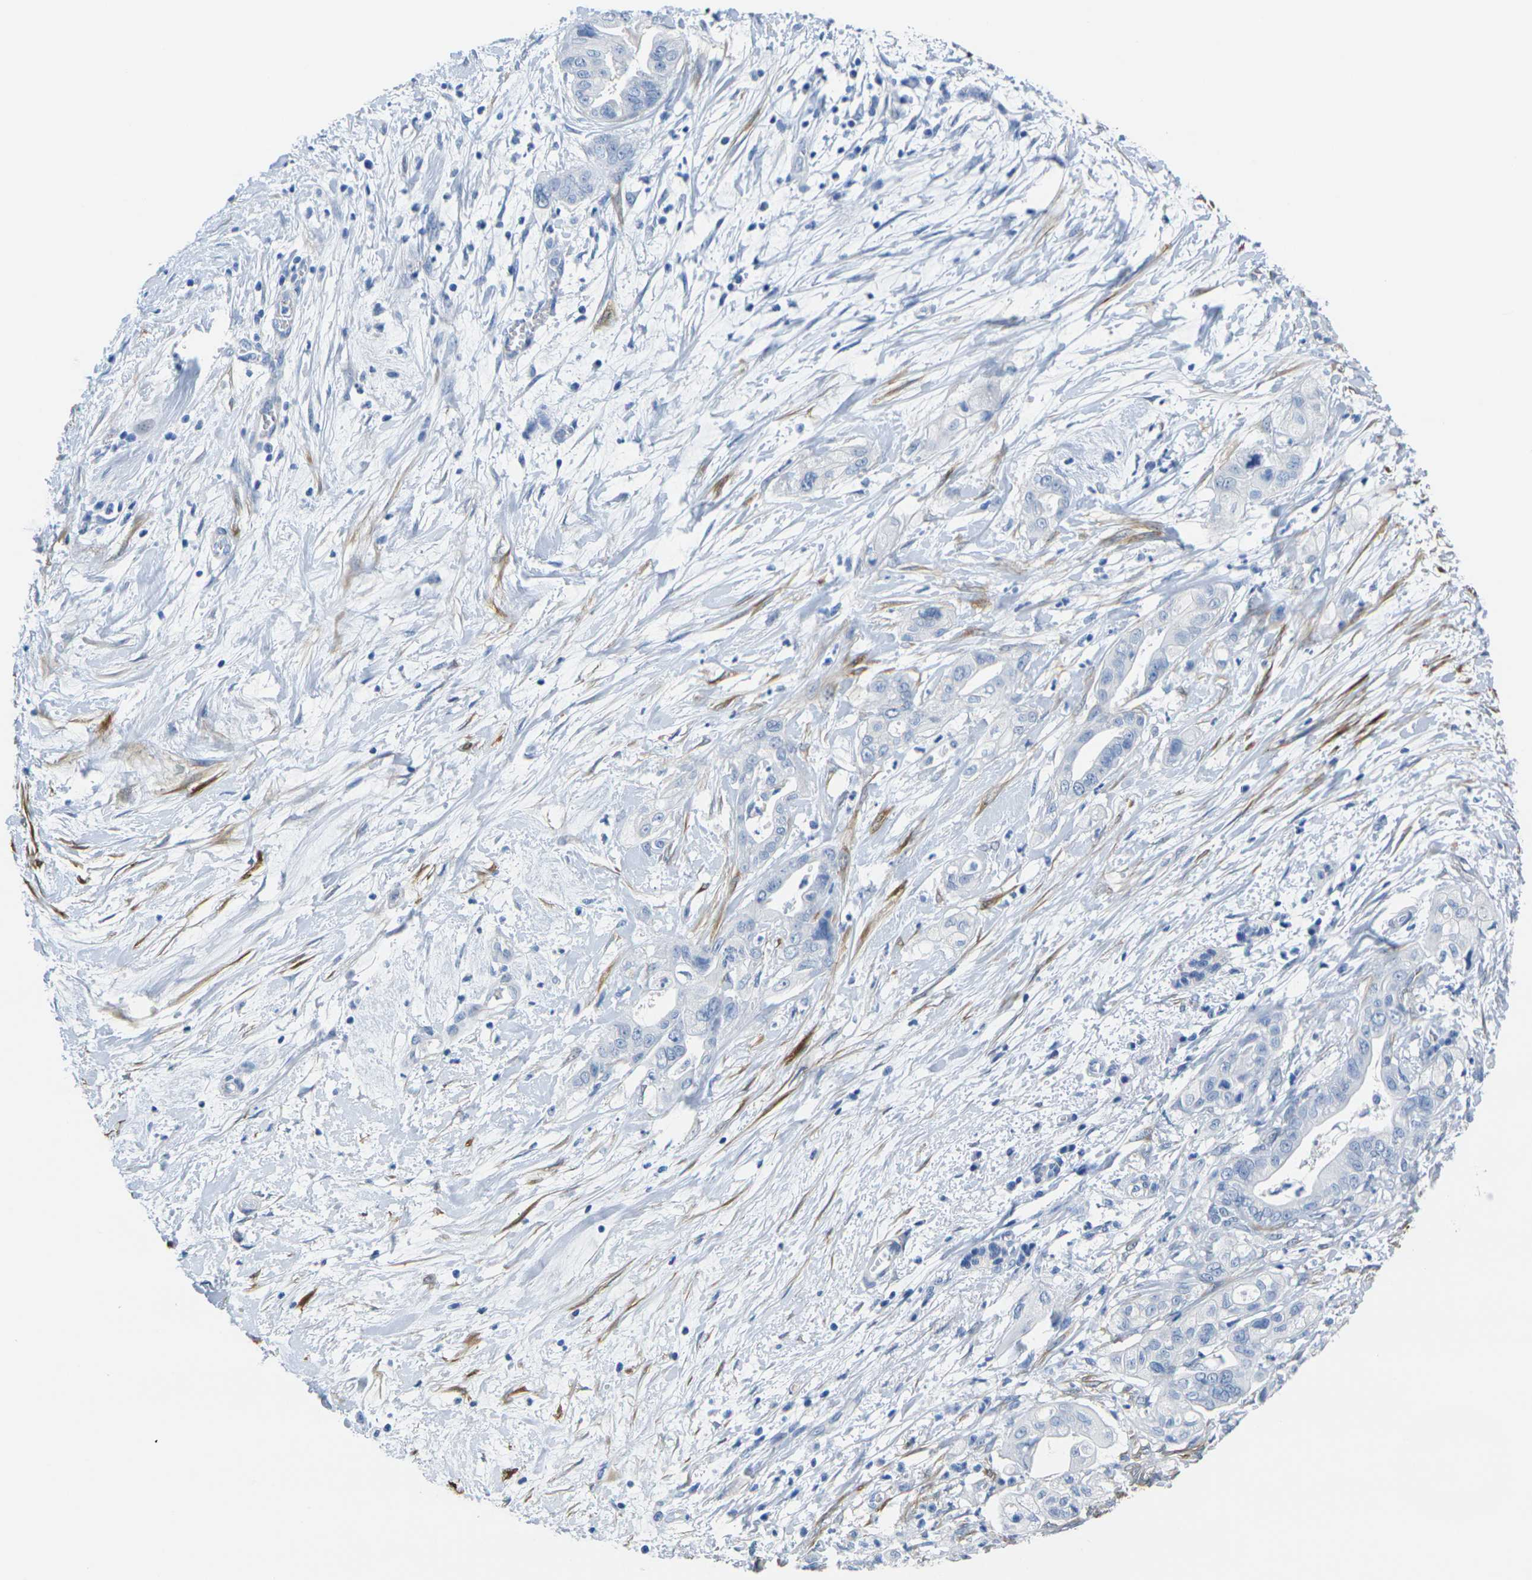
{"staining": {"intensity": "negative", "quantity": "none", "location": "none"}, "tissue": "pancreatic cancer", "cell_type": "Tumor cells", "image_type": "cancer", "snomed": [{"axis": "morphology", "description": "Adenocarcinoma, NOS"}, {"axis": "topography", "description": "Pancreas"}], "caption": "Tumor cells are negative for protein expression in human pancreatic cancer. (Brightfield microscopy of DAB (3,3'-diaminobenzidine) immunohistochemistry at high magnification).", "gene": "CNN1", "patient": {"sex": "female", "age": 75}}